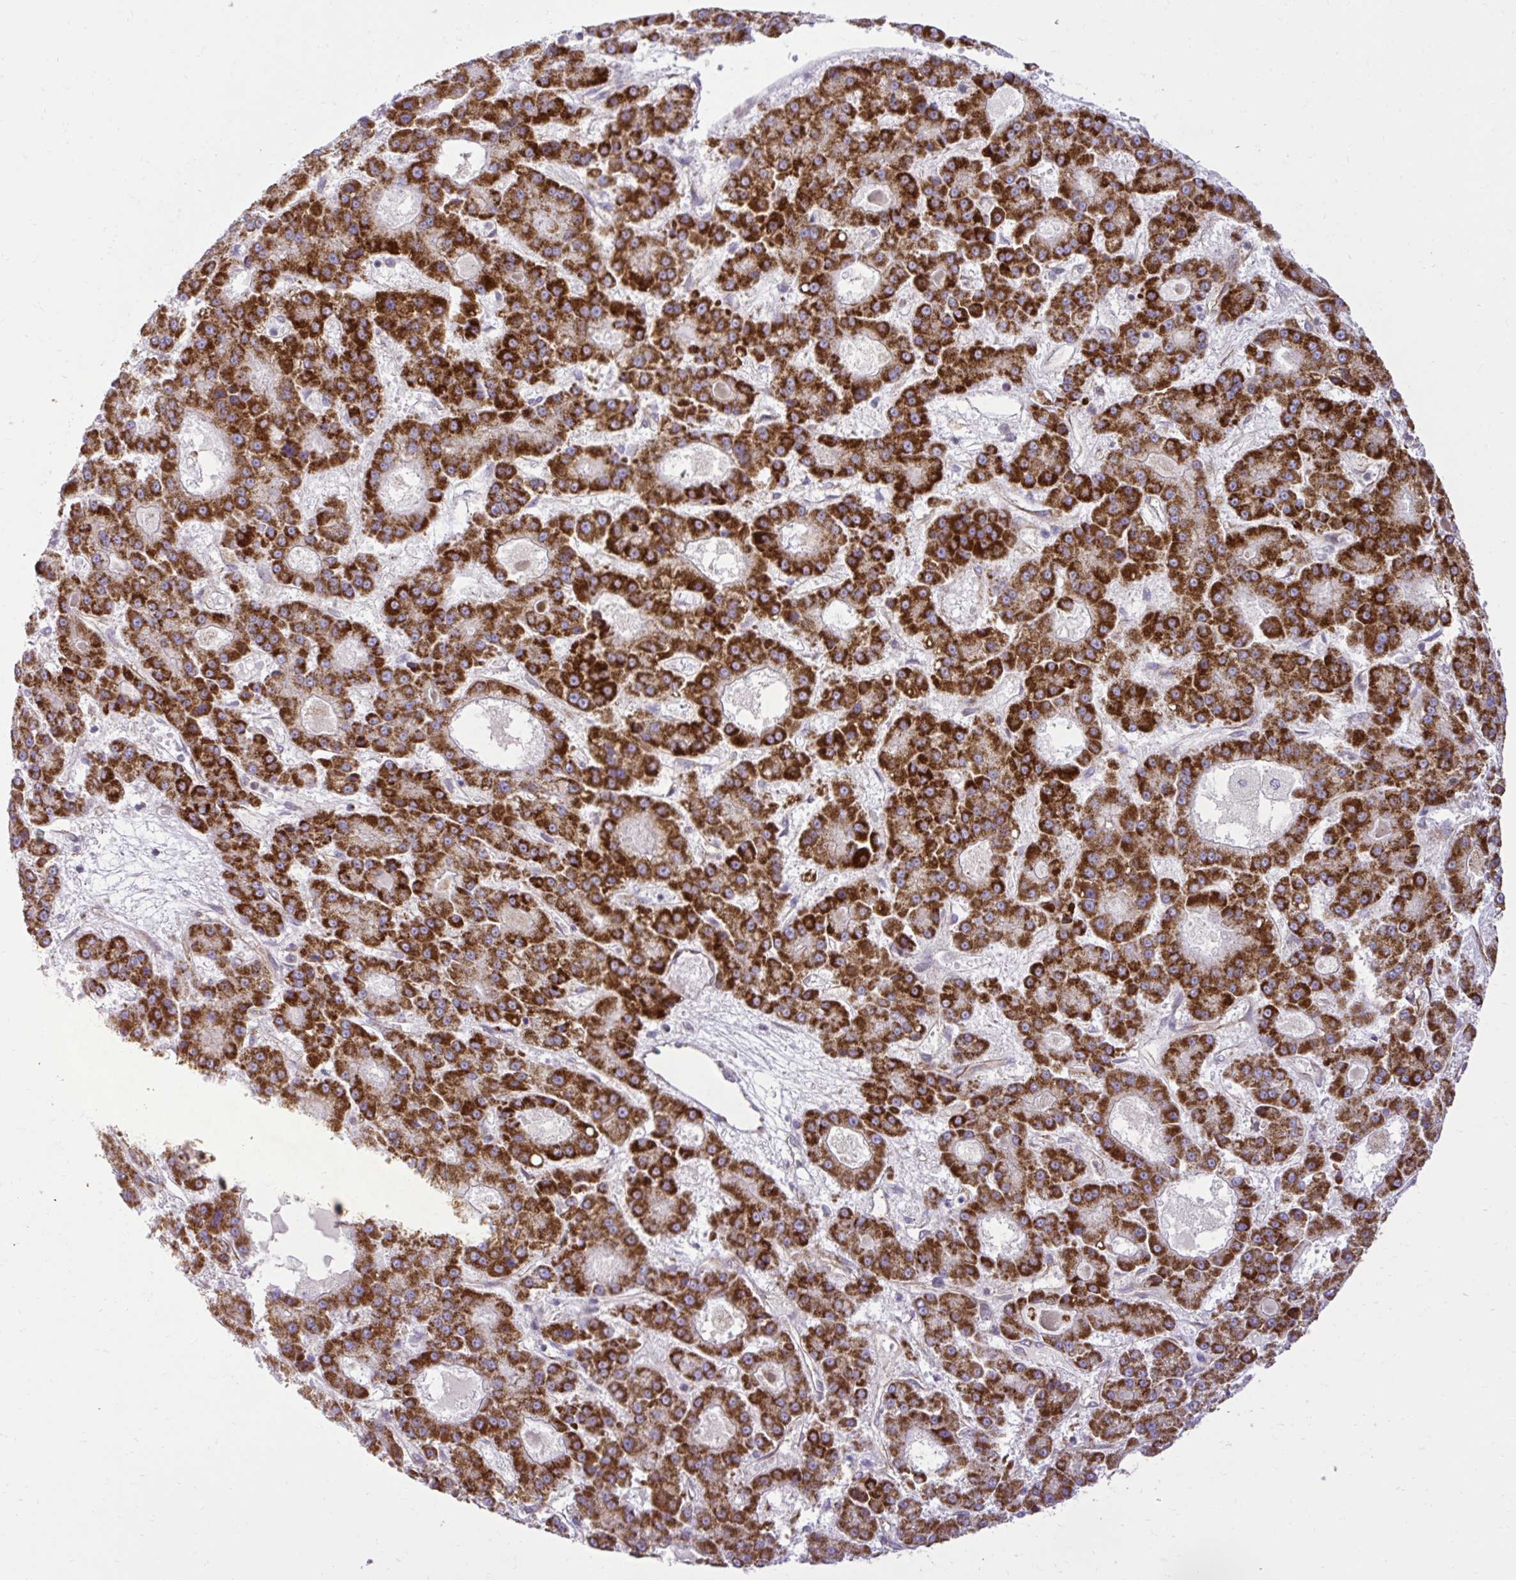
{"staining": {"intensity": "strong", "quantity": ">75%", "location": "cytoplasmic/membranous"}, "tissue": "liver cancer", "cell_type": "Tumor cells", "image_type": "cancer", "snomed": [{"axis": "morphology", "description": "Carcinoma, Hepatocellular, NOS"}, {"axis": "topography", "description": "Liver"}], "caption": "The histopathology image demonstrates a brown stain indicating the presence of a protein in the cytoplasmic/membranous of tumor cells in liver hepatocellular carcinoma. Ihc stains the protein in brown and the nuclei are stained blue.", "gene": "LIMS1", "patient": {"sex": "male", "age": 70}}